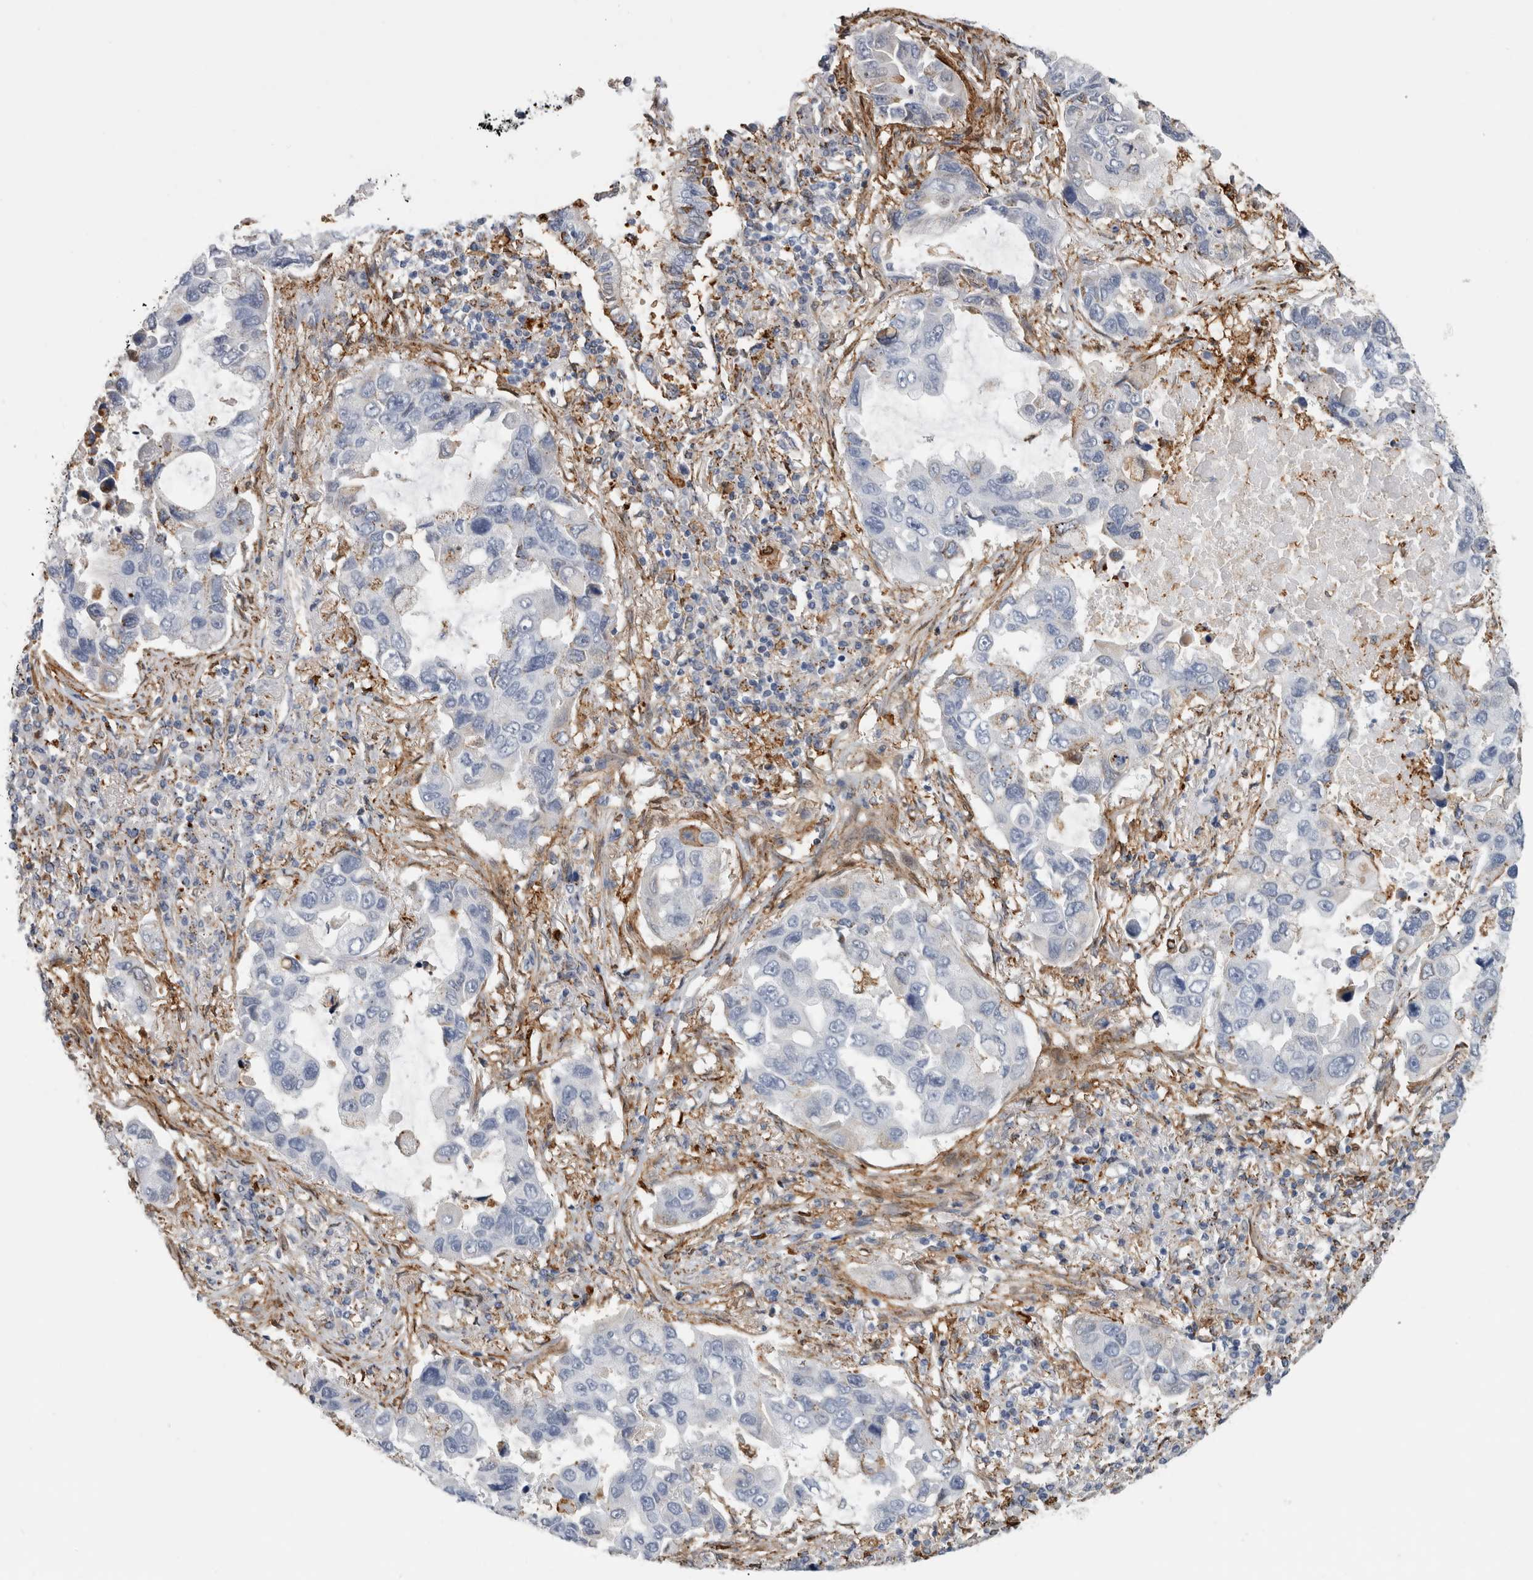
{"staining": {"intensity": "negative", "quantity": "none", "location": "none"}, "tissue": "lung cancer", "cell_type": "Tumor cells", "image_type": "cancer", "snomed": [{"axis": "morphology", "description": "Adenocarcinoma, NOS"}, {"axis": "topography", "description": "Lung"}], "caption": "Immunohistochemistry (IHC) photomicrograph of lung adenocarcinoma stained for a protein (brown), which demonstrates no expression in tumor cells. Nuclei are stained in blue.", "gene": "DNAJC24", "patient": {"sex": "male", "age": 64}}